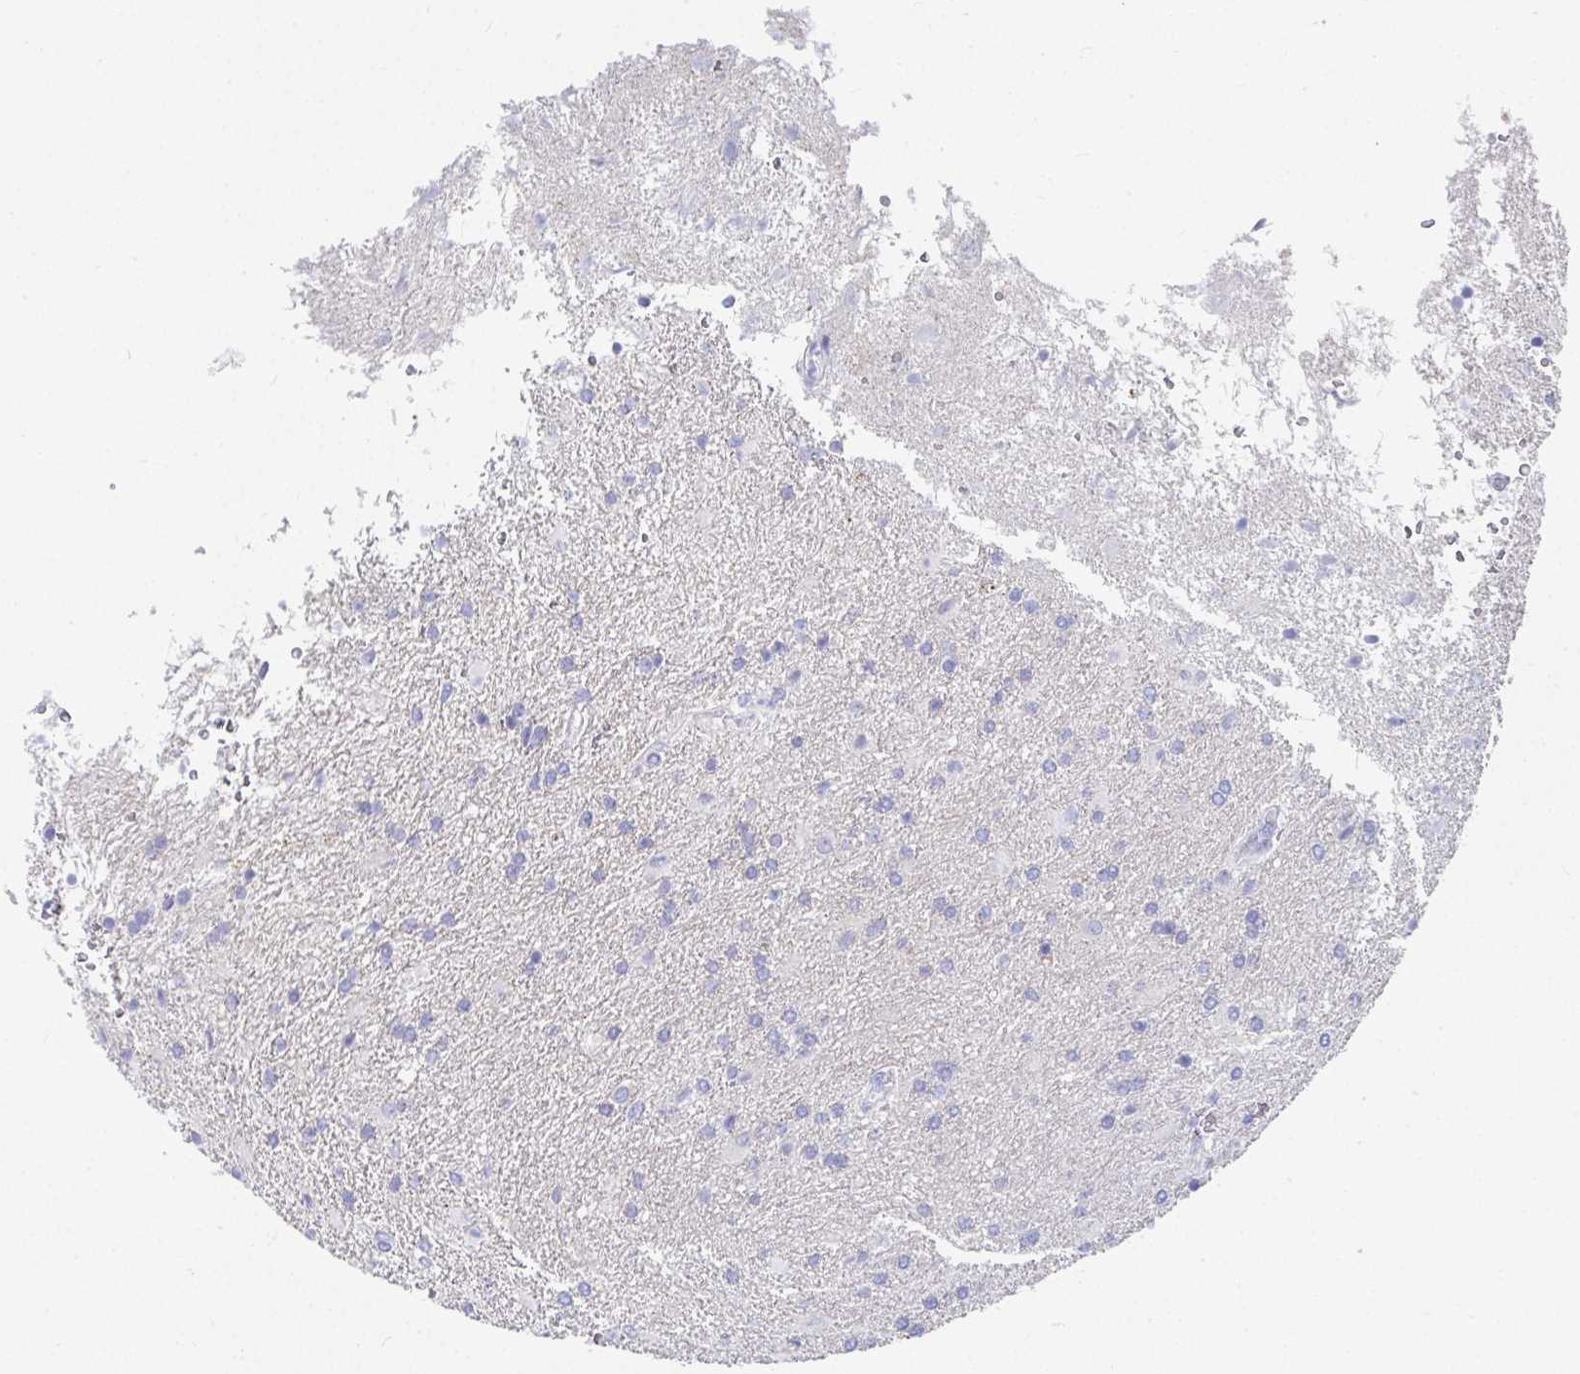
{"staining": {"intensity": "negative", "quantity": "none", "location": "none"}, "tissue": "glioma", "cell_type": "Tumor cells", "image_type": "cancer", "snomed": [{"axis": "morphology", "description": "Glioma, malignant, High grade"}, {"axis": "topography", "description": "Brain"}], "caption": "High magnification brightfield microscopy of glioma stained with DAB (3,3'-diaminobenzidine) (brown) and counterstained with hematoxylin (blue): tumor cells show no significant positivity.", "gene": "GRIA1", "patient": {"sex": "male", "age": 56}}